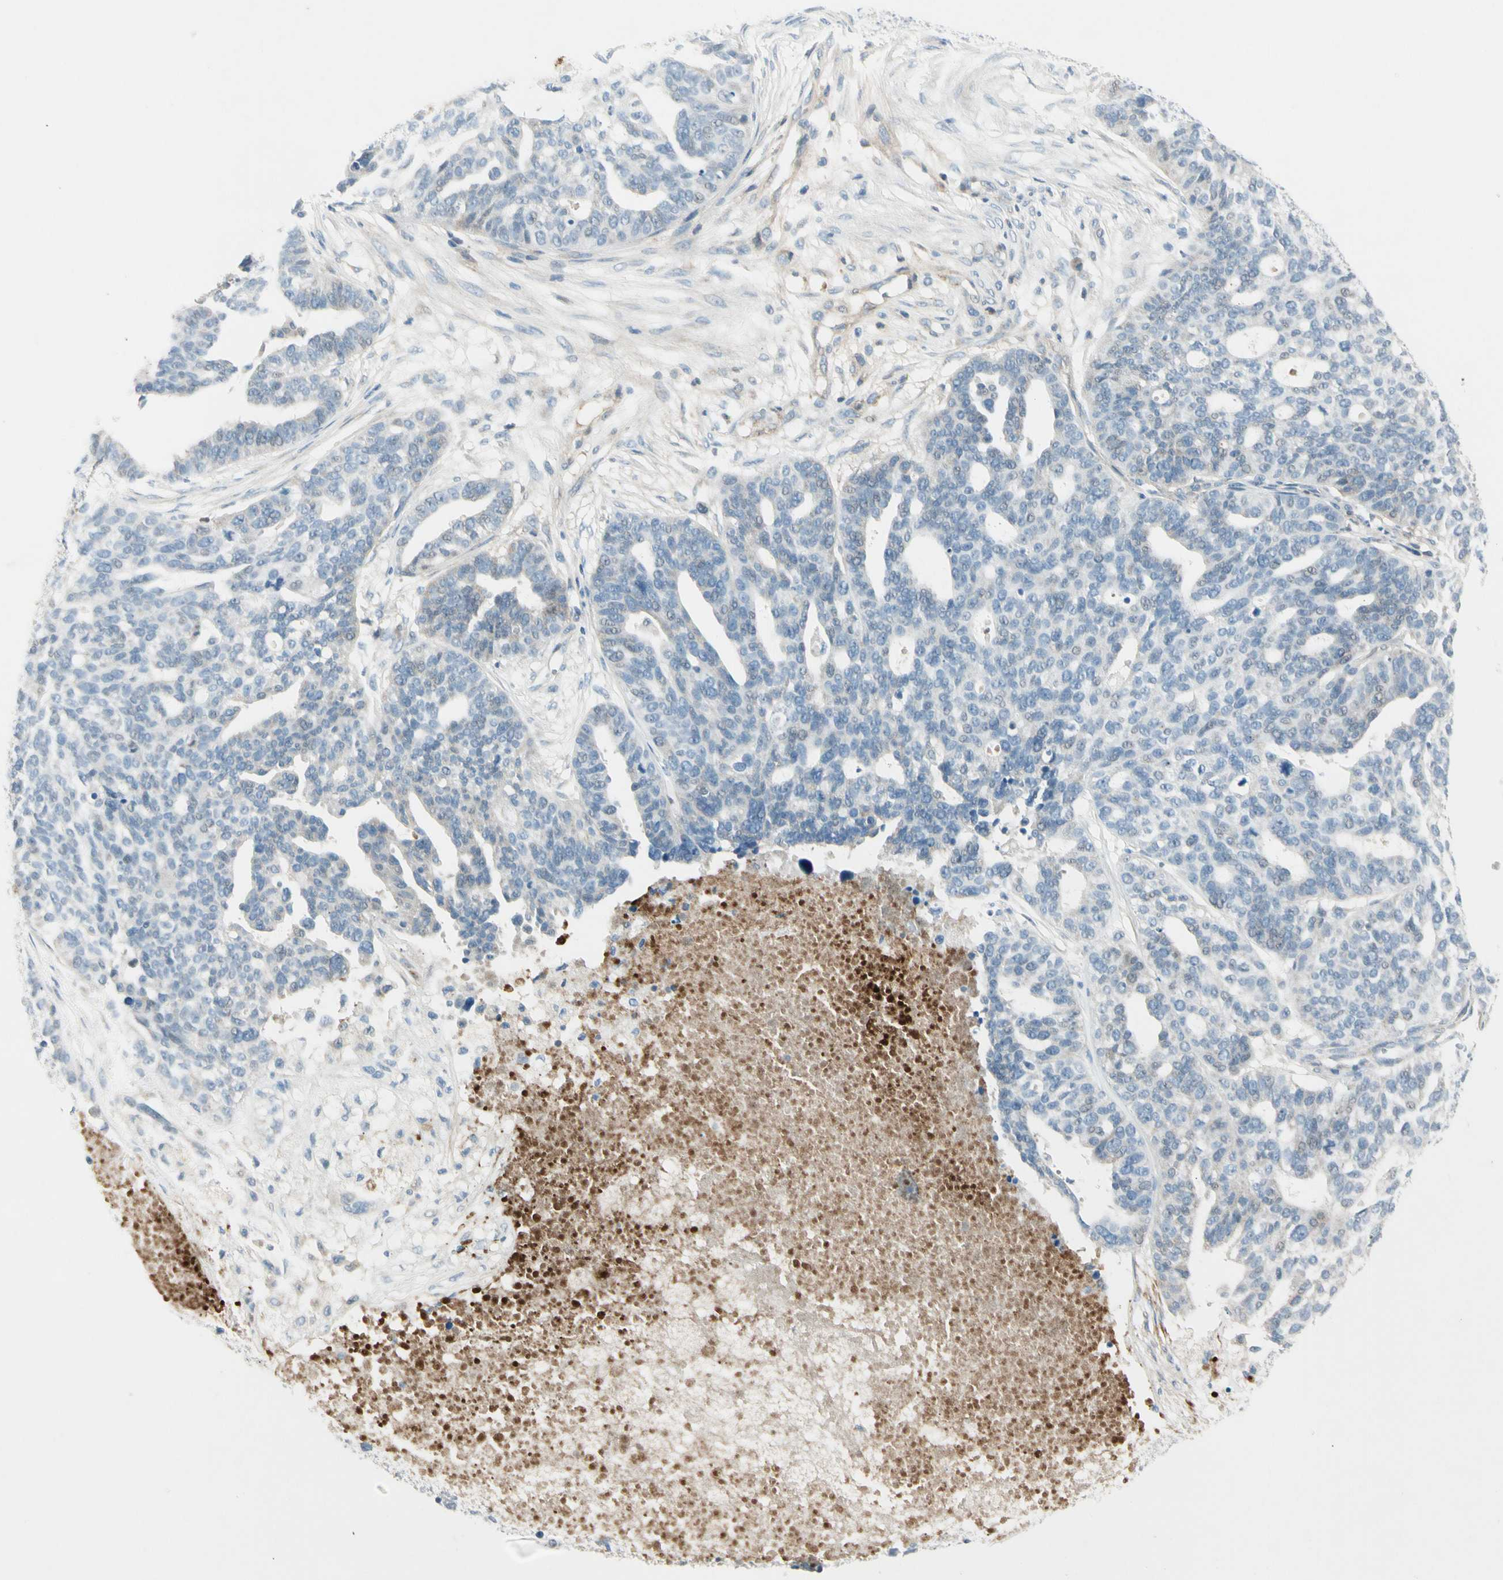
{"staining": {"intensity": "negative", "quantity": "none", "location": "none"}, "tissue": "ovarian cancer", "cell_type": "Tumor cells", "image_type": "cancer", "snomed": [{"axis": "morphology", "description": "Cystadenocarcinoma, serous, NOS"}, {"axis": "topography", "description": "Ovary"}], "caption": "A high-resolution image shows immunohistochemistry staining of ovarian cancer (serous cystadenocarcinoma), which demonstrates no significant staining in tumor cells. (Immunohistochemistry (ihc), brightfield microscopy, high magnification).", "gene": "SERPIND1", "patient": {"sex": "female", "age": 59}}